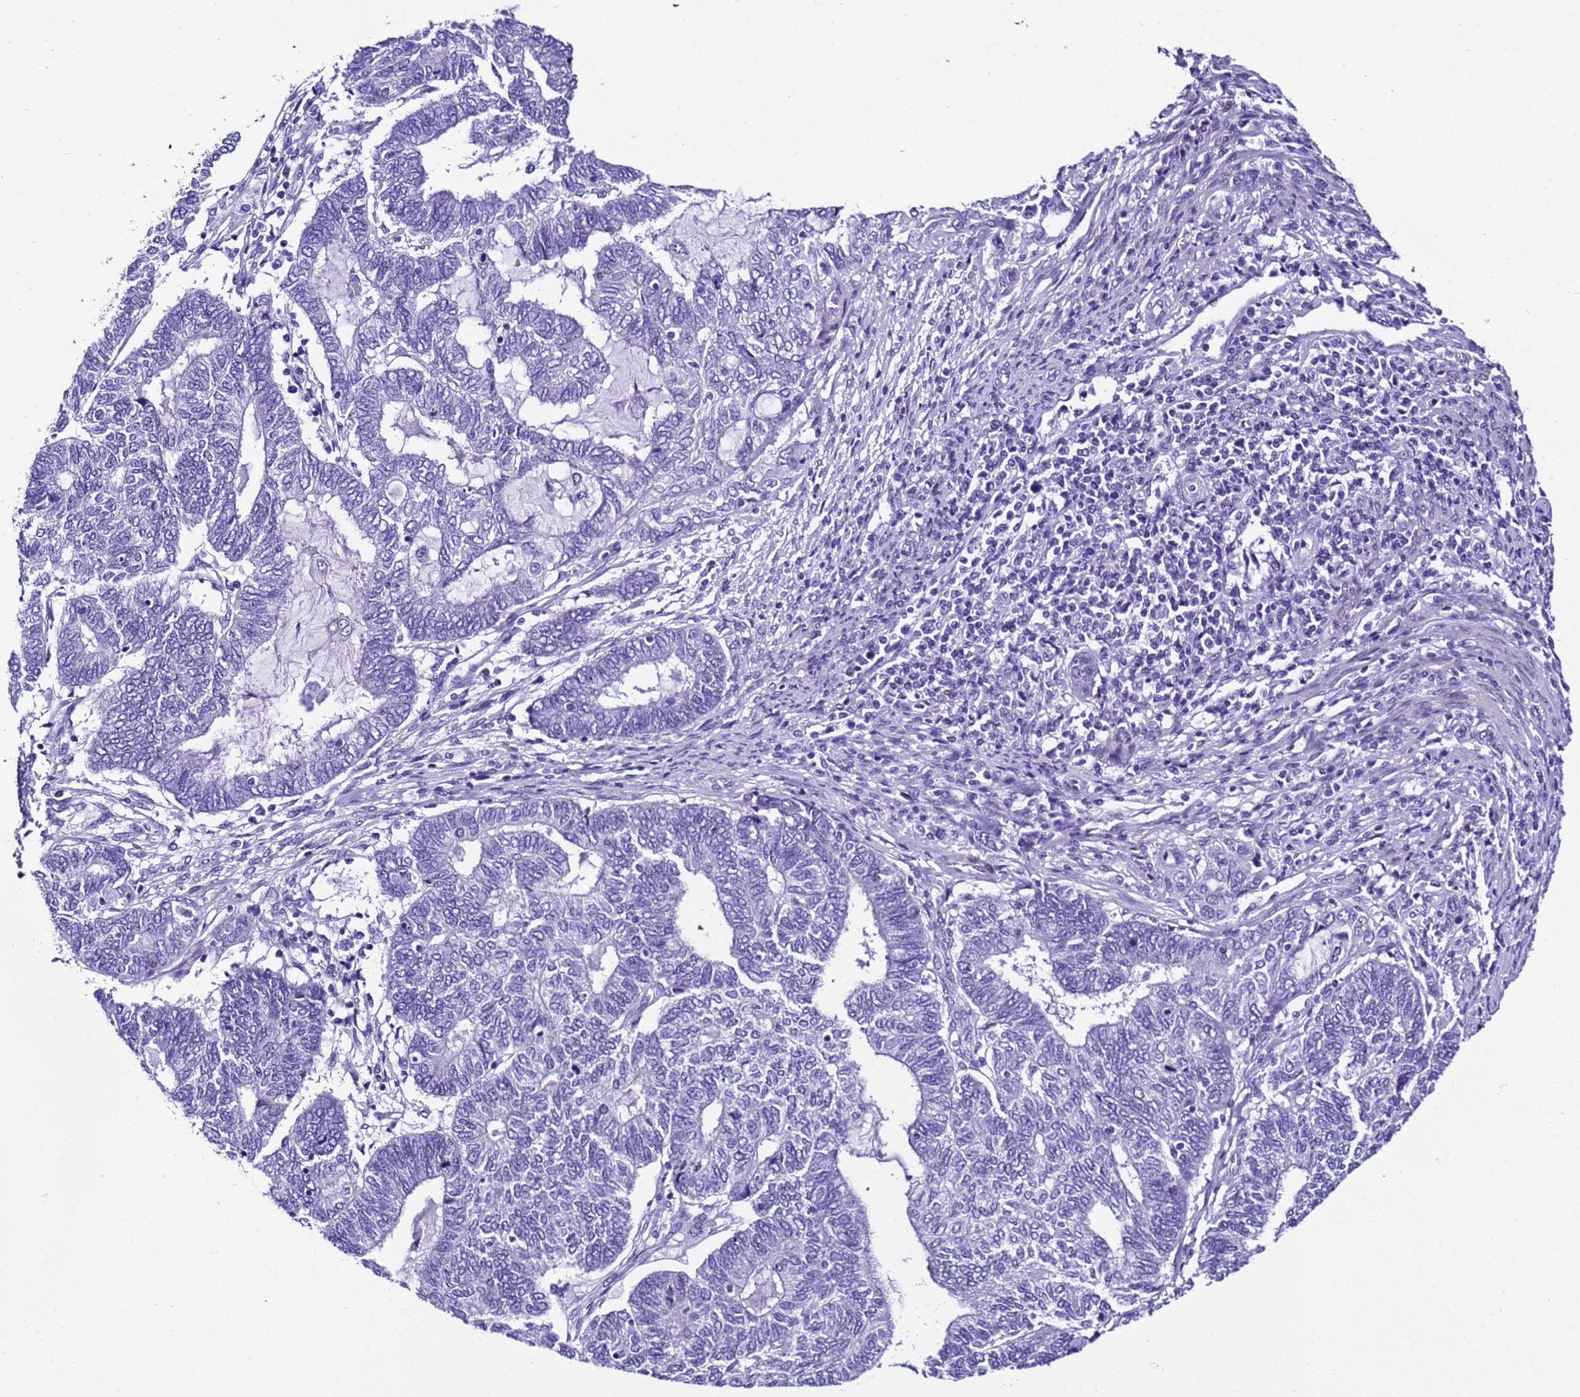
{"staining": {"intensity": "negative", "quantity": "none", "location": "none"}, "tissue": "endometrial cancer", "cell_type": "Tumor cells", "image_type": "cancer", "snomed": [{"axis": "morphology", "description": "Adenocarcinoma, NOS"}, {"axis": "topography", "description": "Uterus"}, {"axis": "topography", "description": "Endometrium"}], "caption": "The immunohistochemistry photomicrograph has no significant staining in tumor cells of endometrial cancer (adenocarcinoma) tissue.", "gene": "ZNF417", "patient": {"sex": "female", "age": 70}}